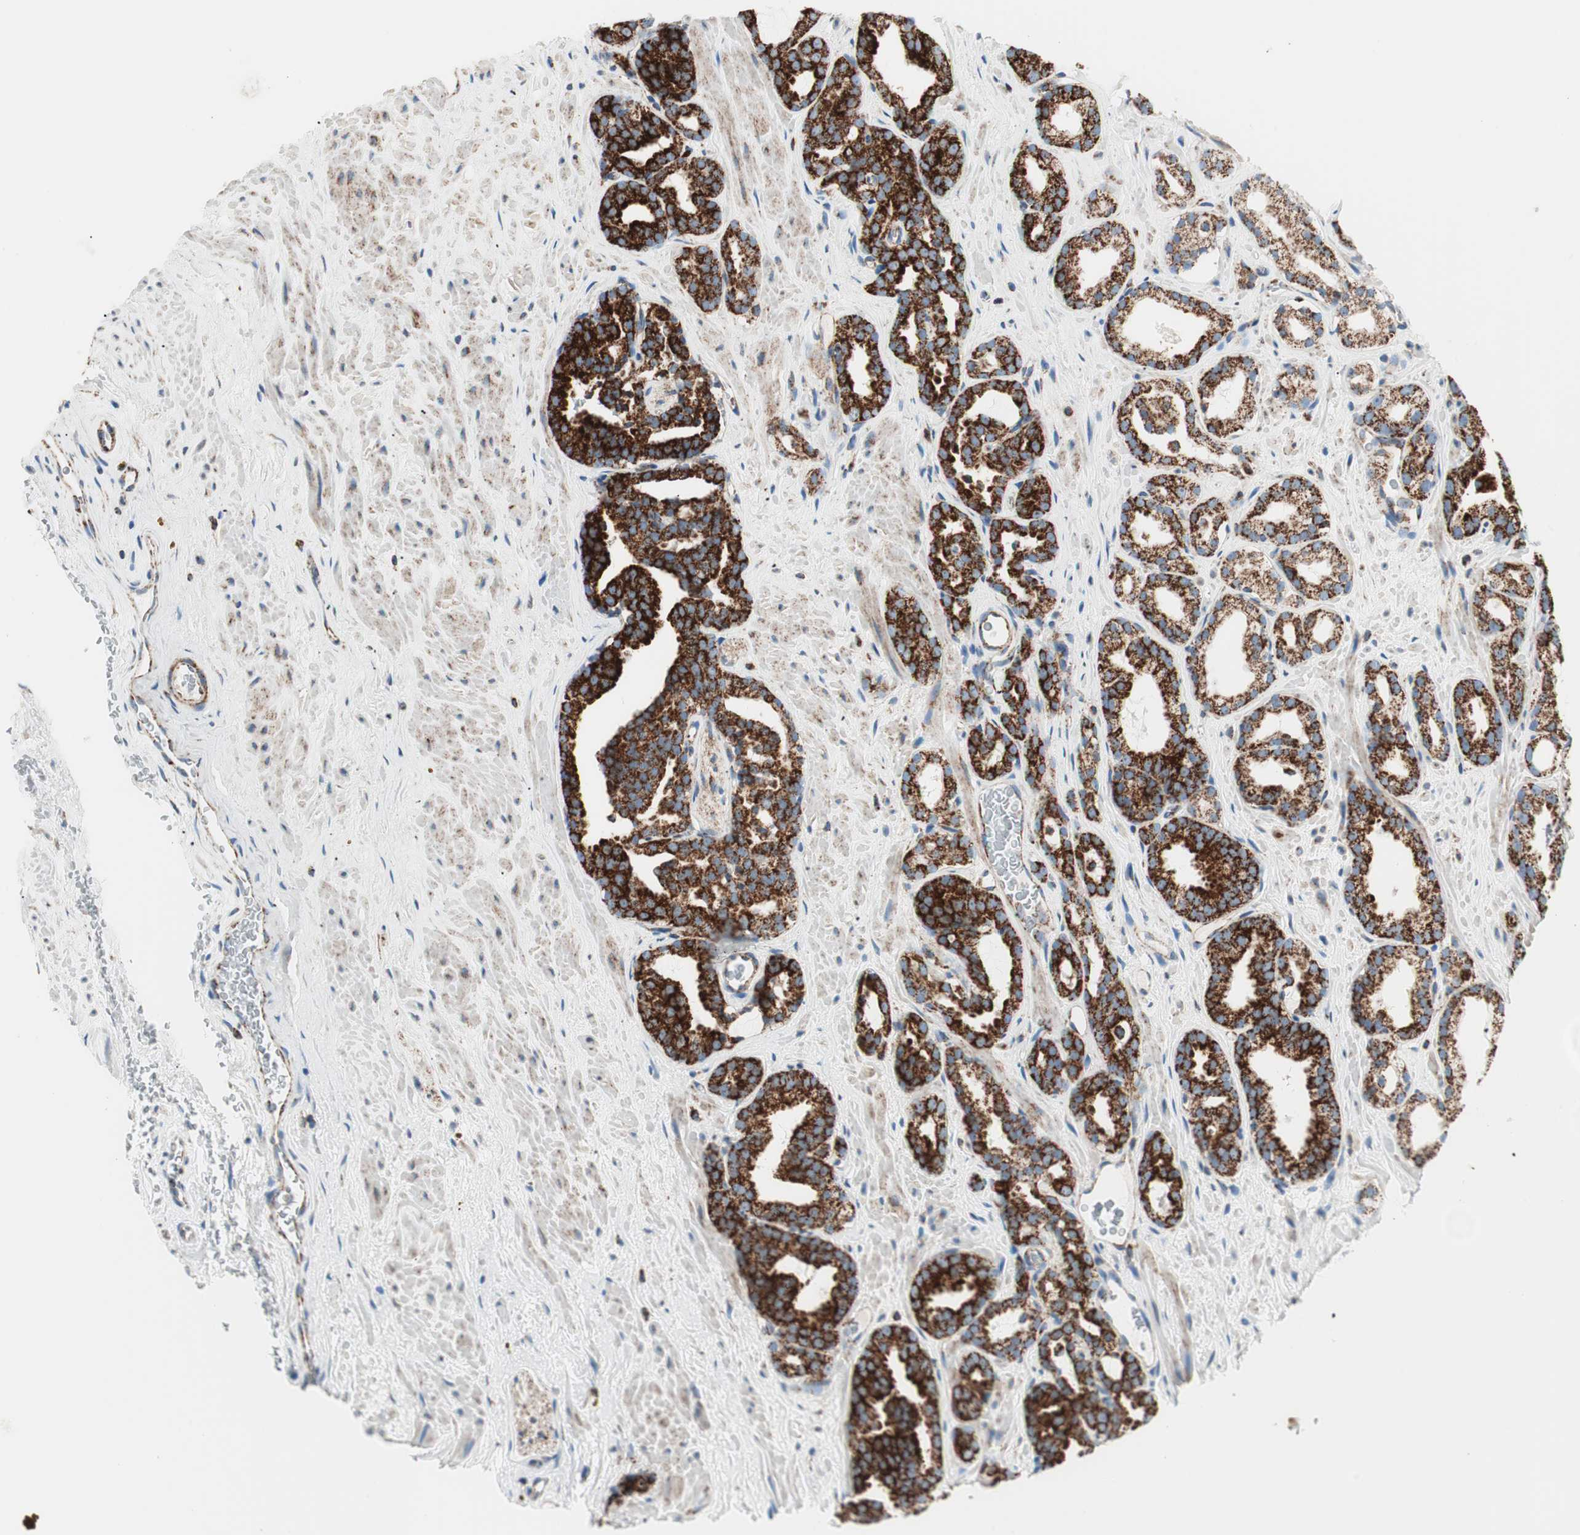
{"staining": {"intensity": "strong", "quantity": ">75%", "location": "cytoplasmic/membranous"}, "tissue": "prostate cancer", "cell_type": "Tumor cells", "image_type": "cancer", "snomed": [{"axis": "morphology", "description": "Adenocarcinoma, Low grade"}, {"axis": "topography", "description": "Prostate"}], "caption": "Protein expression analysis of human prostate cancer reveals strong cytoplasmic/membranous staining in approximately >75% of tumor cells.", "gene": "TOMM20", "patient": {"sex": "male", "age": 63}}